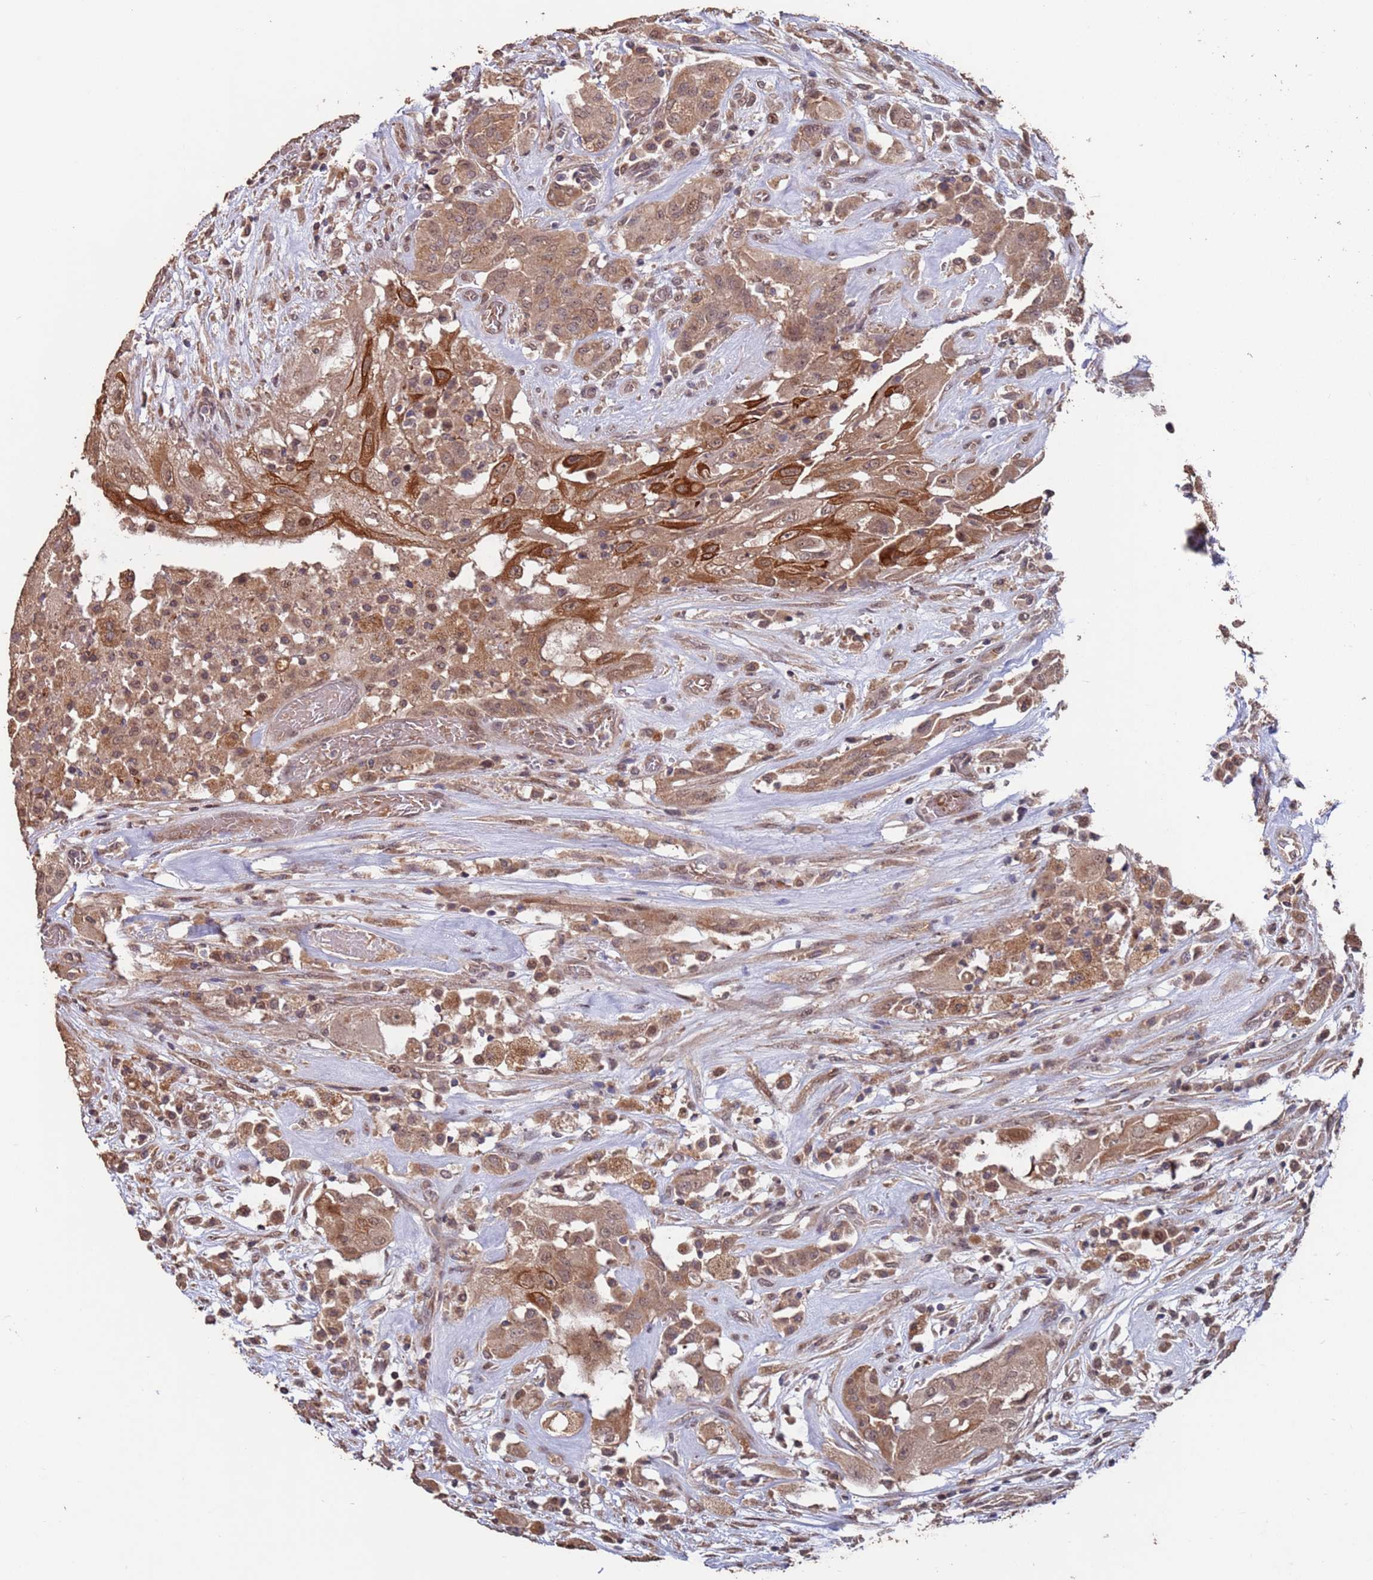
{"staining": {"intensity": "moderate", "quantity": ">75%", "location": "cytoplasmic/membranous,nuclear"}, "tissue": "thyroid cancer", "cell_type": "Tumor cells", "image_type": "cancer", "snomed": [{"axis": "morphology", "description": "Papillary adenocarcinoma, NOS"}, {"axis": "topography", "description": "Thyroid gland"}], "caption": "Protein staining of thyroid papillary adenocarcinoma tissue displays moderate cytoplasmic/membranous and nuclear staining in approximately >75% of tumor cells.", "gene": "PRR7", "patient": {"sex": "female", "age": 59}}